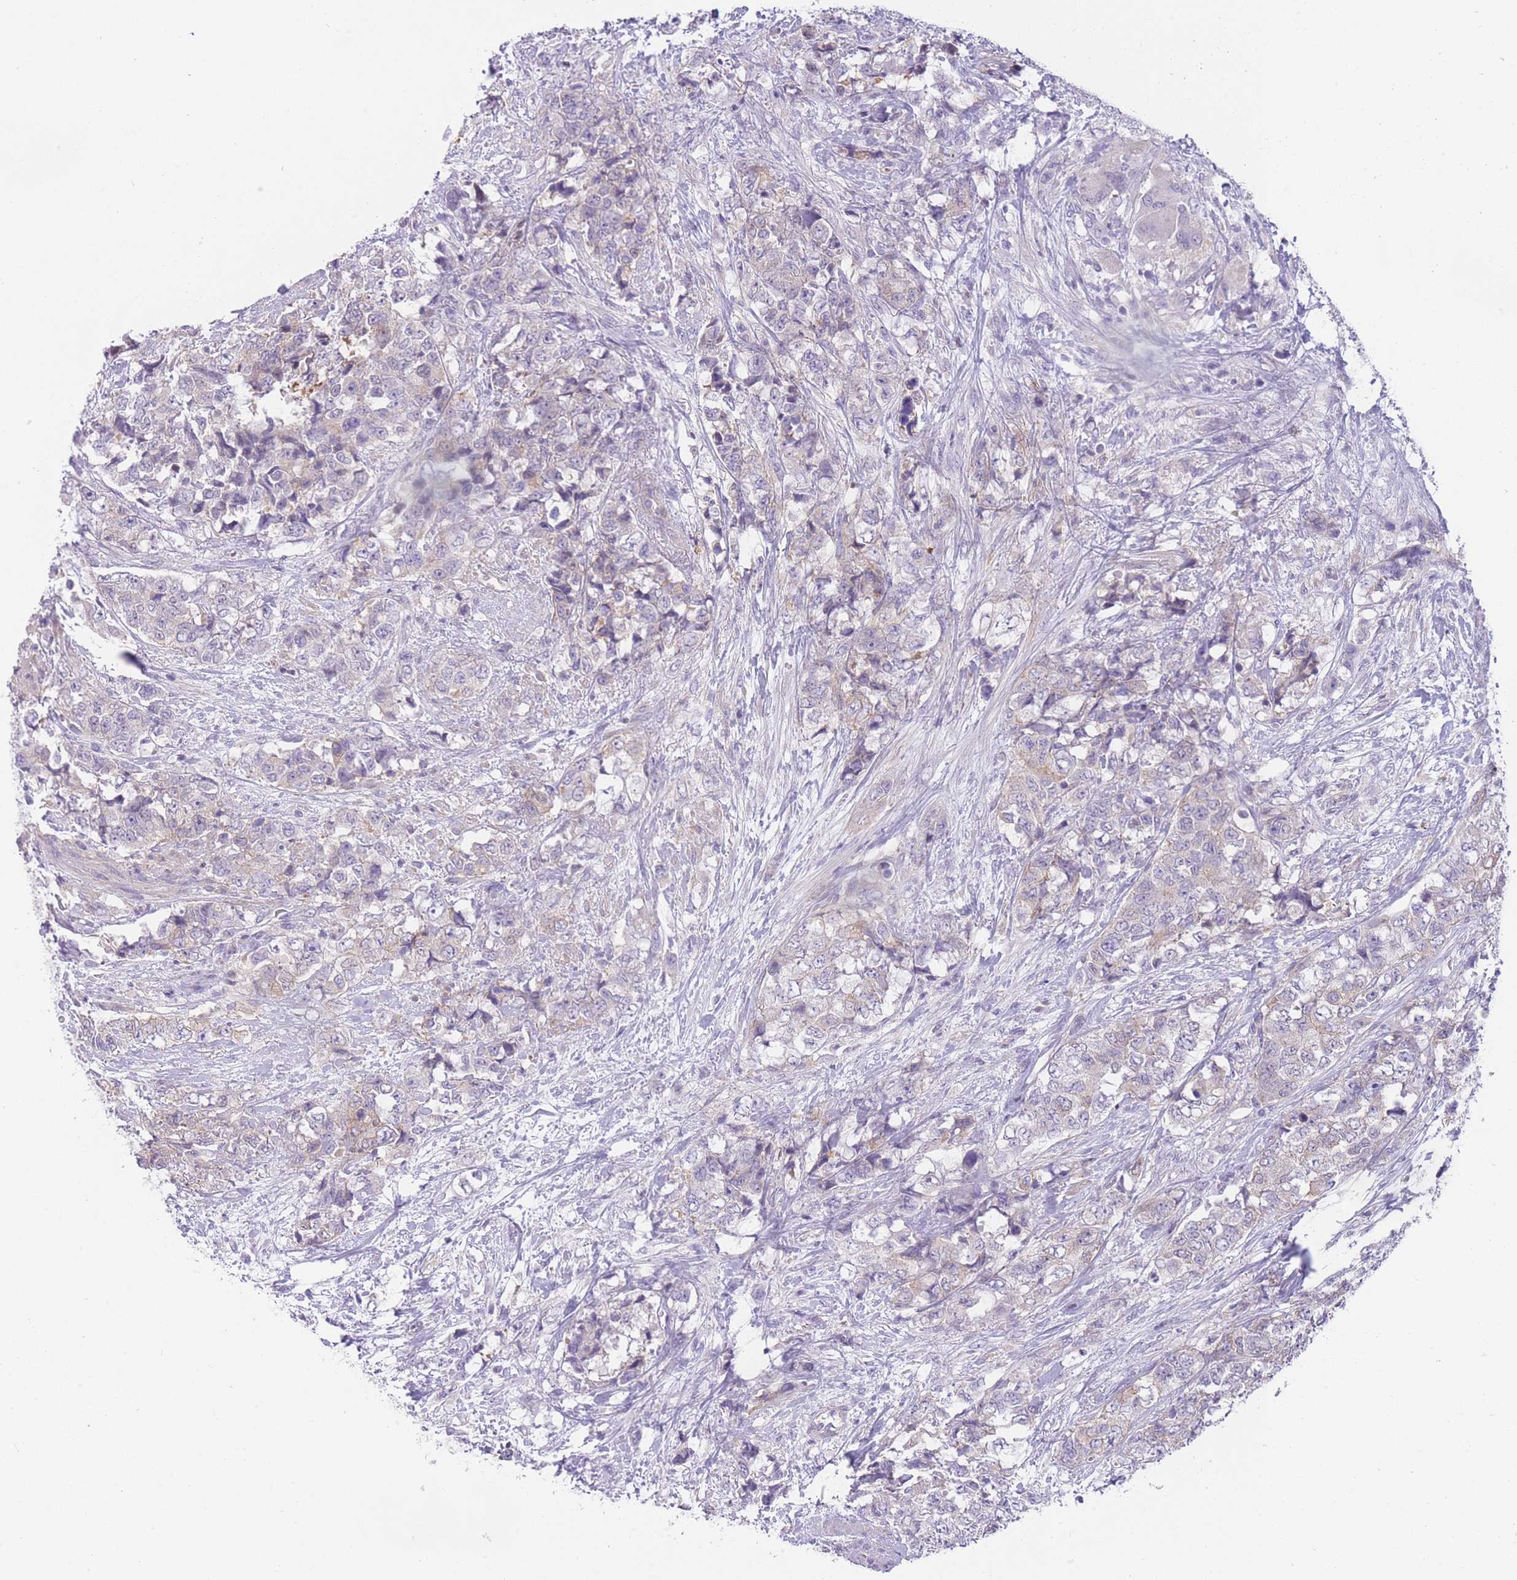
{"staining": {"intensity": "negative", "quantity": "none", "location": "none"}, "tissue": "urothelial cancer", "cell_type": "Tumor cells", "image_type": "cancer", "snomed": [{"axis": "morphology", "description": "Urothelial carcinoma, High grade"}, {"axis": "topography", "description": "Urinary bladder"}], "caption": "Immunohistochemistry photomicrograph of human high-grade urothelial carcinoma stained for a protein (brown), which displays no positivity in tumor cells.", "gene": "OR11H12", "patient": {"sex": "female", "age": 78}}